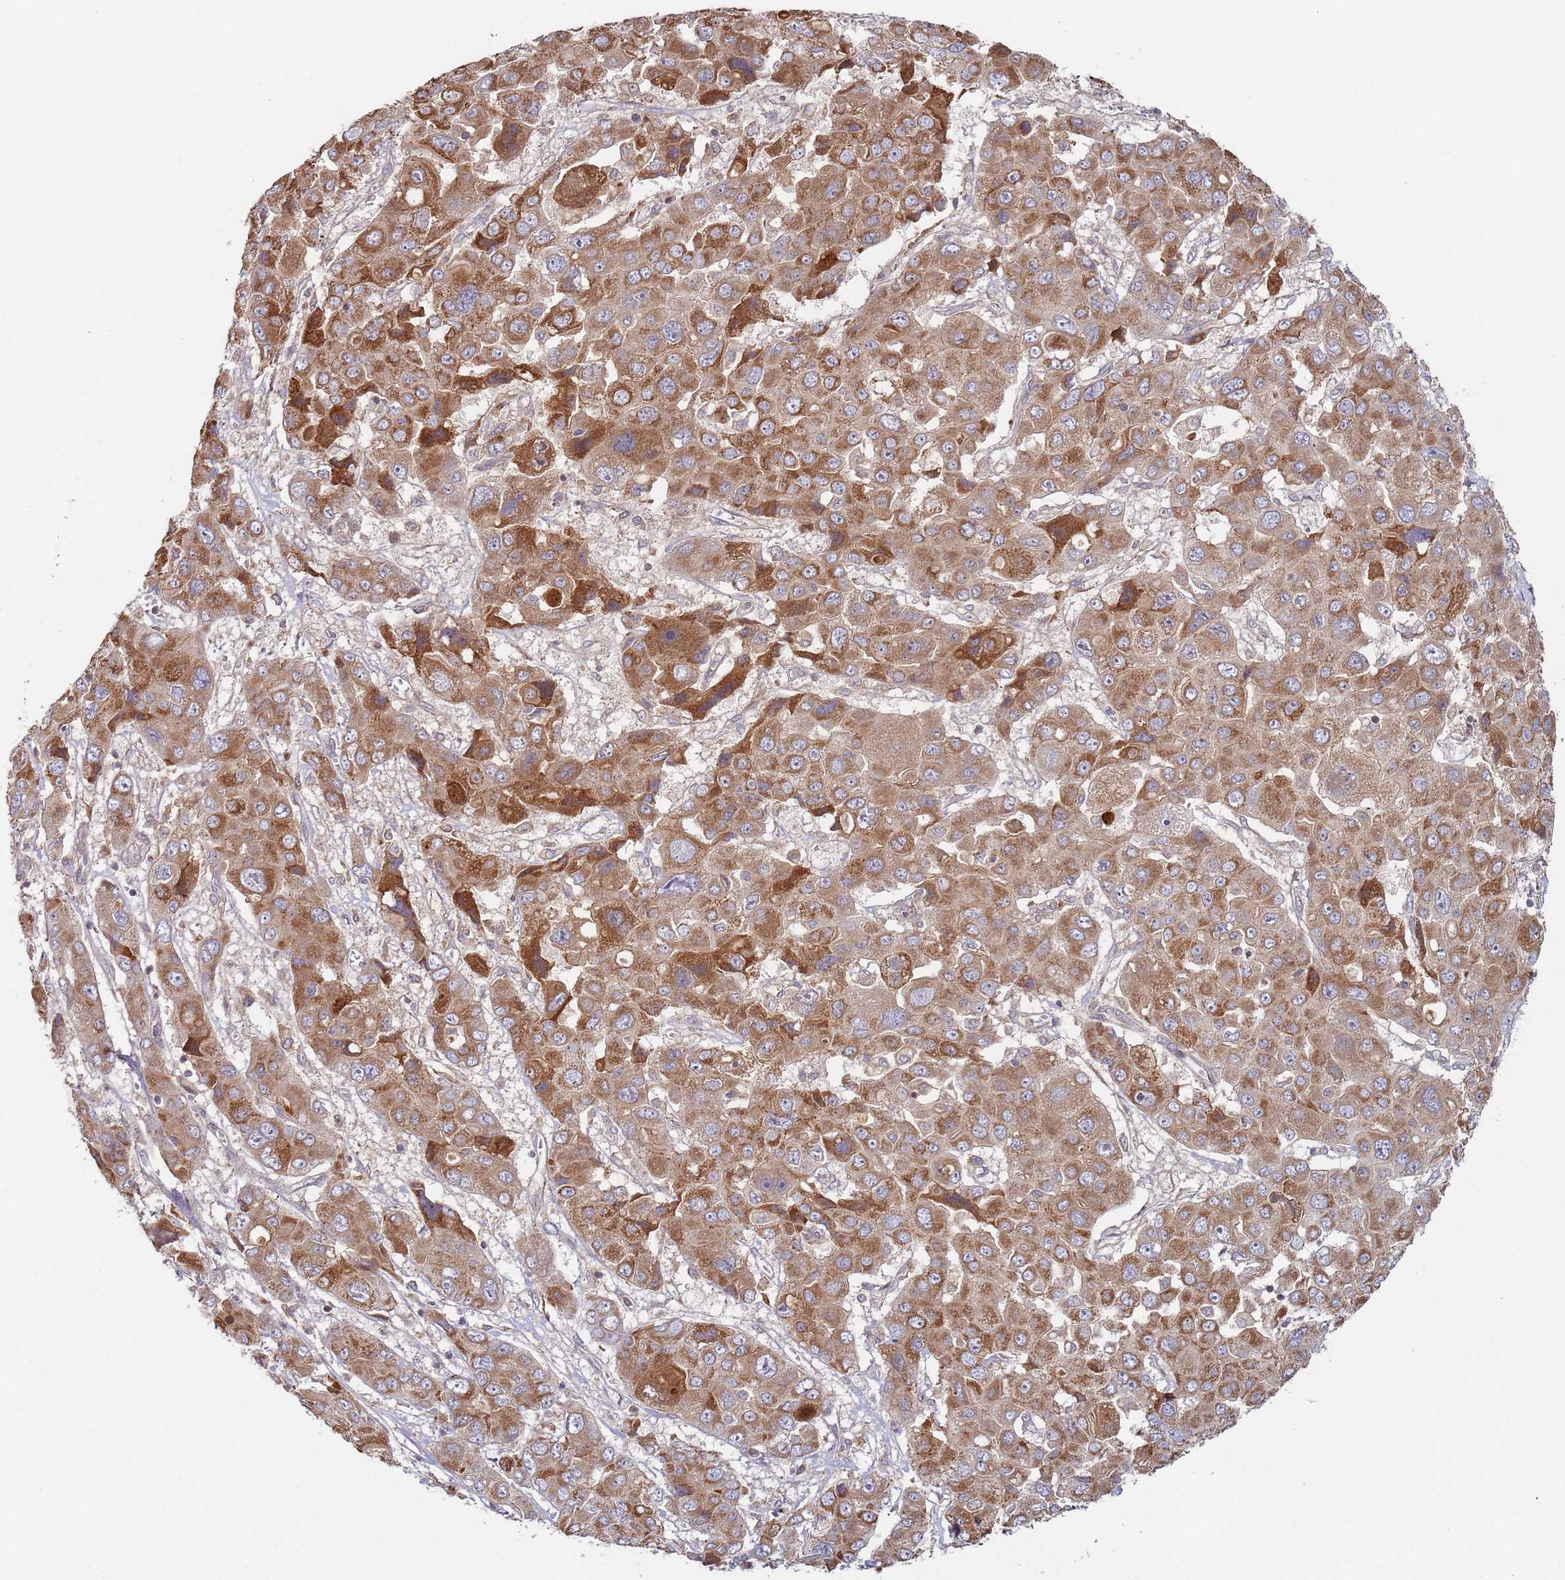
{"staining": {"intensity": "moderate", "quantity": ">75%", "location": "cytoplasmic/membranous"}, "tissue": "liver cancer", "cell_type": "Tumor cells", "image_type": "cancer", "snomed": [{"axis": "morphology", "description": "Cholangiocarcinoma"}, {"axis": "topography", "description": "Liver"}], "caption": "Immunohistochemical staining of human liver cancer shows medium levels of moderate cytoplasmic/membranous positivity in approximately >75% of tumor cells.", "gene": "OR5A2", "patient": {"sex": "male", "age": 67}}